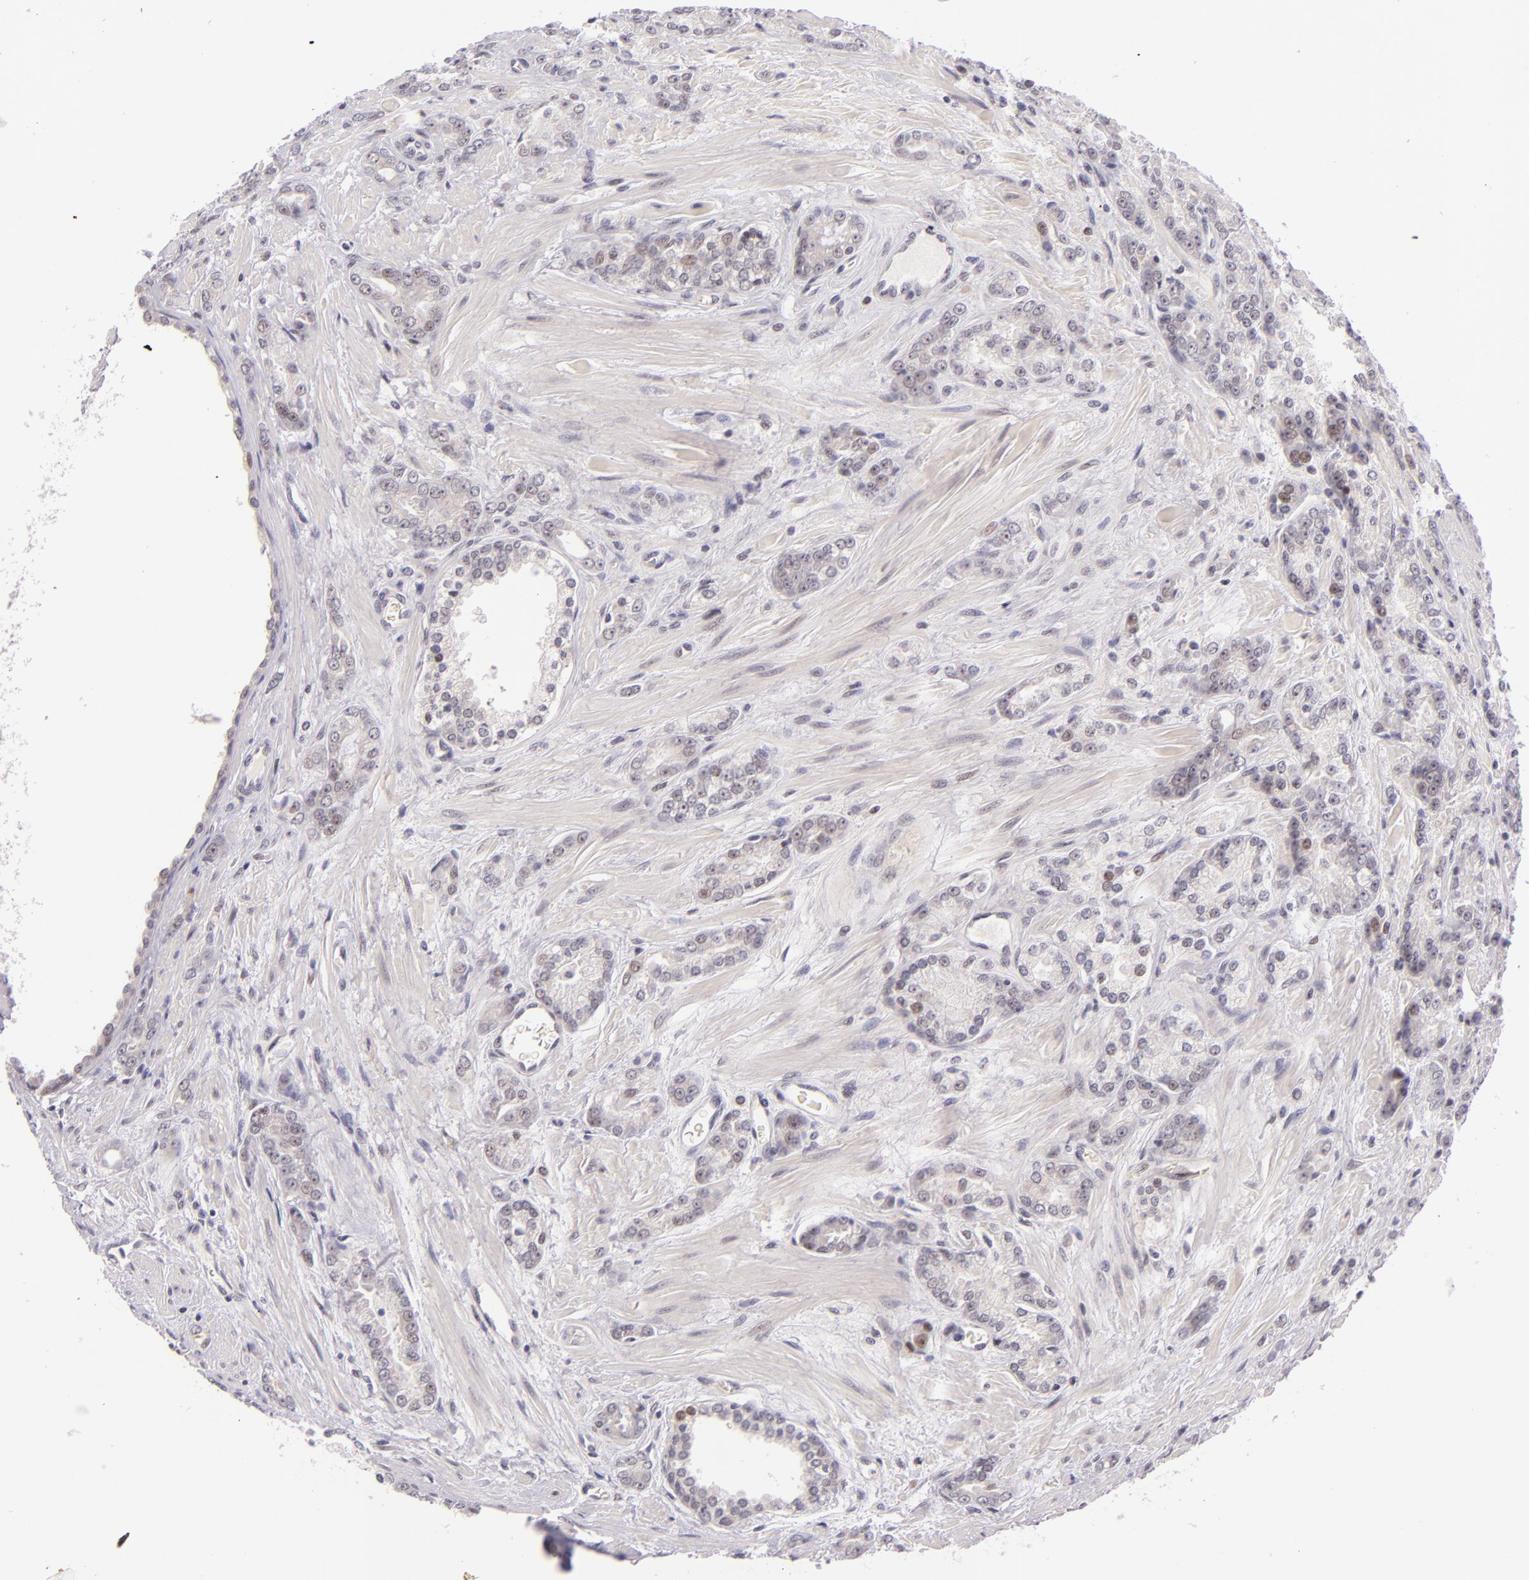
{"staining": {"intensity": "negative", "quantity": "none", "location": "none"}, "tissue": "prostate cancer", "cell_type": "Tumor cells", "image_type": "cancer", "snomed": [{"axis": "morphology", "description": "Adenocarcinoma, High grade"}, {"axis": "topography", "description": "Prostate"}], "caption": "High magnification brightfield microscopy of prostate high-grade adenocarcinoma stained with DAB (3,3'-diaminobenzidine) (brown) and counterstained with hematoxylin (blue): tumor cells show no significant expression.", "gene": "BCL3", "patient": {"sex": "male", "age": 71}}